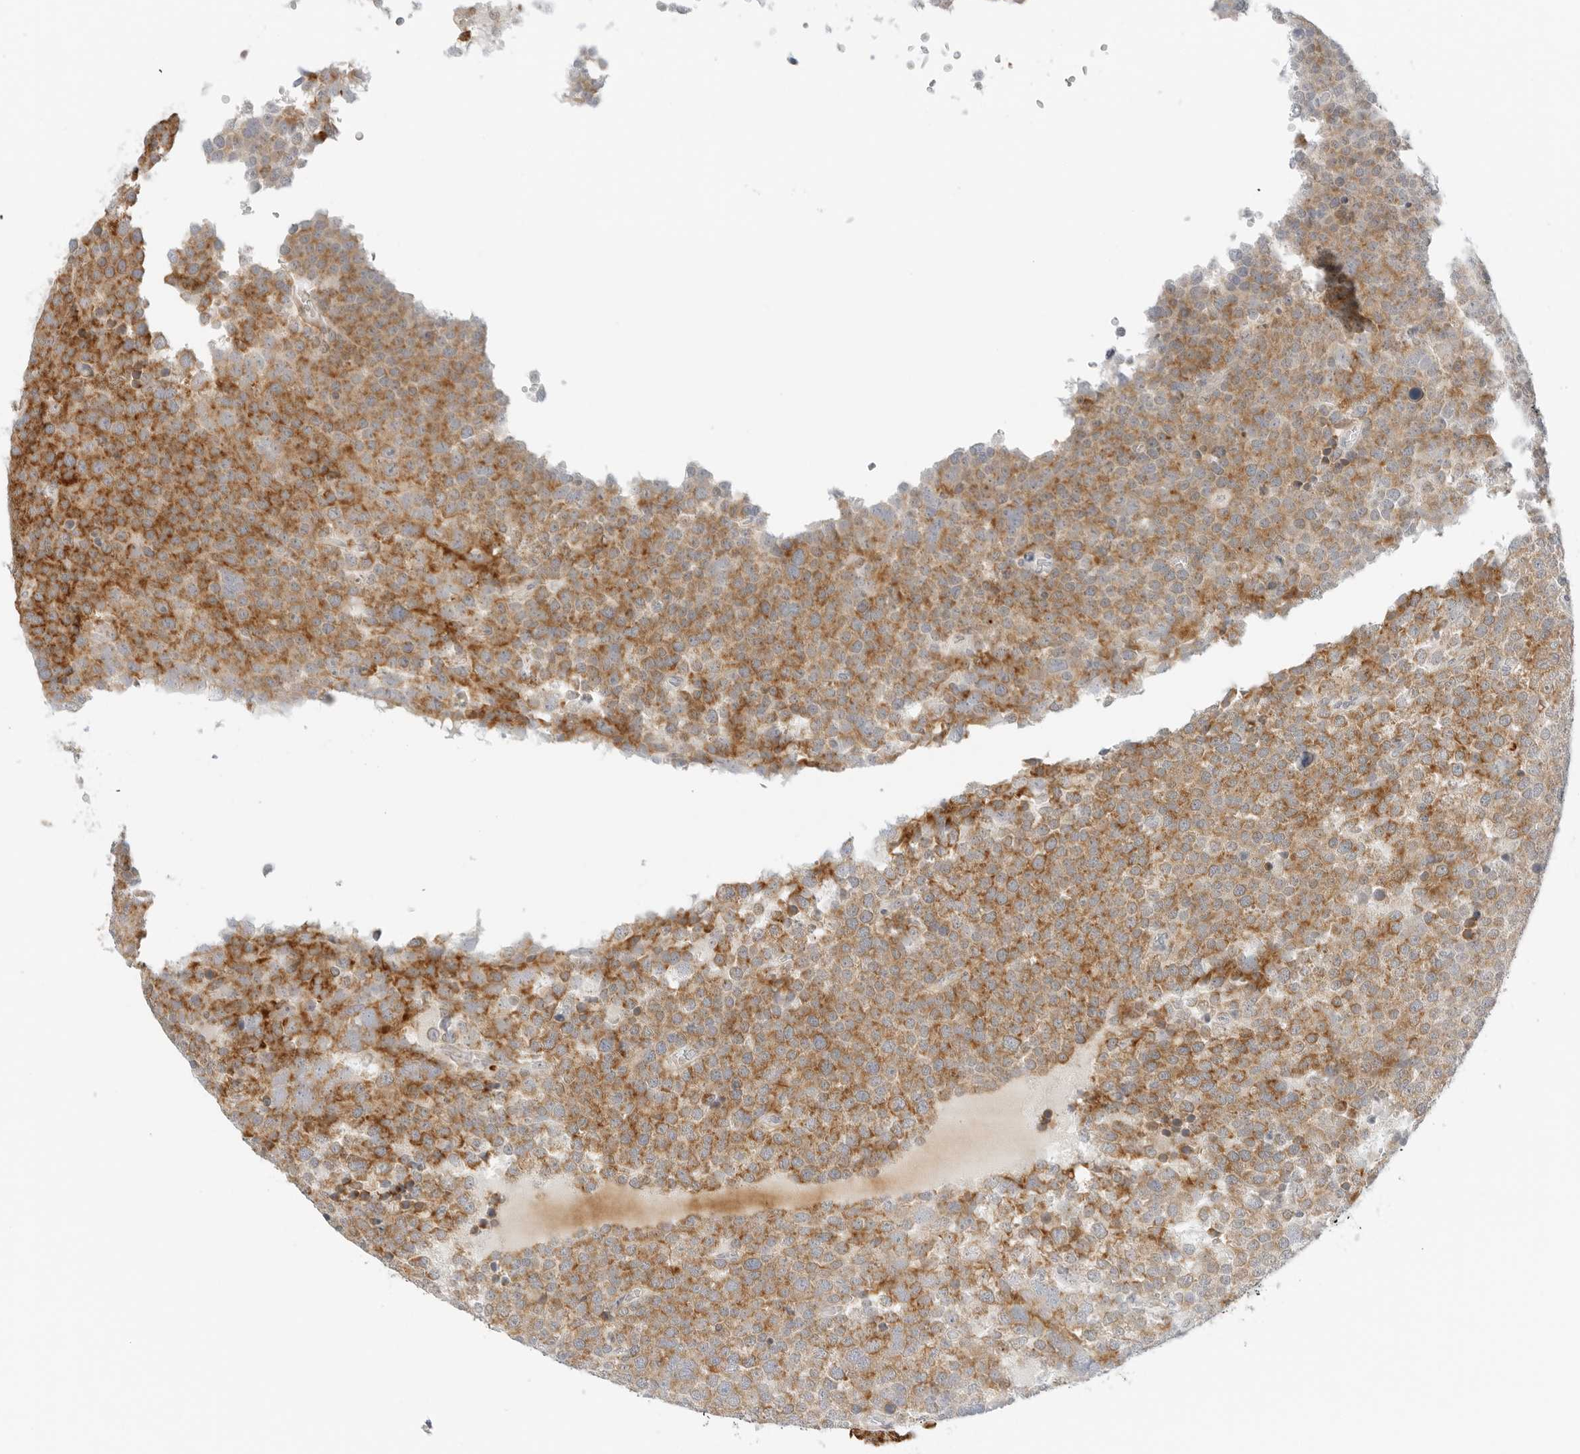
{"staining": {"intensity": "strong", "quantity": ">75%", "location": "cytoplasmic/membranous"}, "tissue": "testis cancer", "cell_type": "Tumor cells", "image_type": "cancer", "snomed": [{"axis": "morphology", "description": "Seminoma, NOS"}, {"axis": "topography", "description": "Testis"}], "caption": "This photomicrograph displays testis seminoma stained with immunohistochemistry (IHC) to label a protein in brown. The cytoplasmic/membranous of tumor cells show strong positivity for the protein. Nuclei are counter-stained blue.", "gene": "RC3H1", "patient": {"sex": "male", "age": 71}}